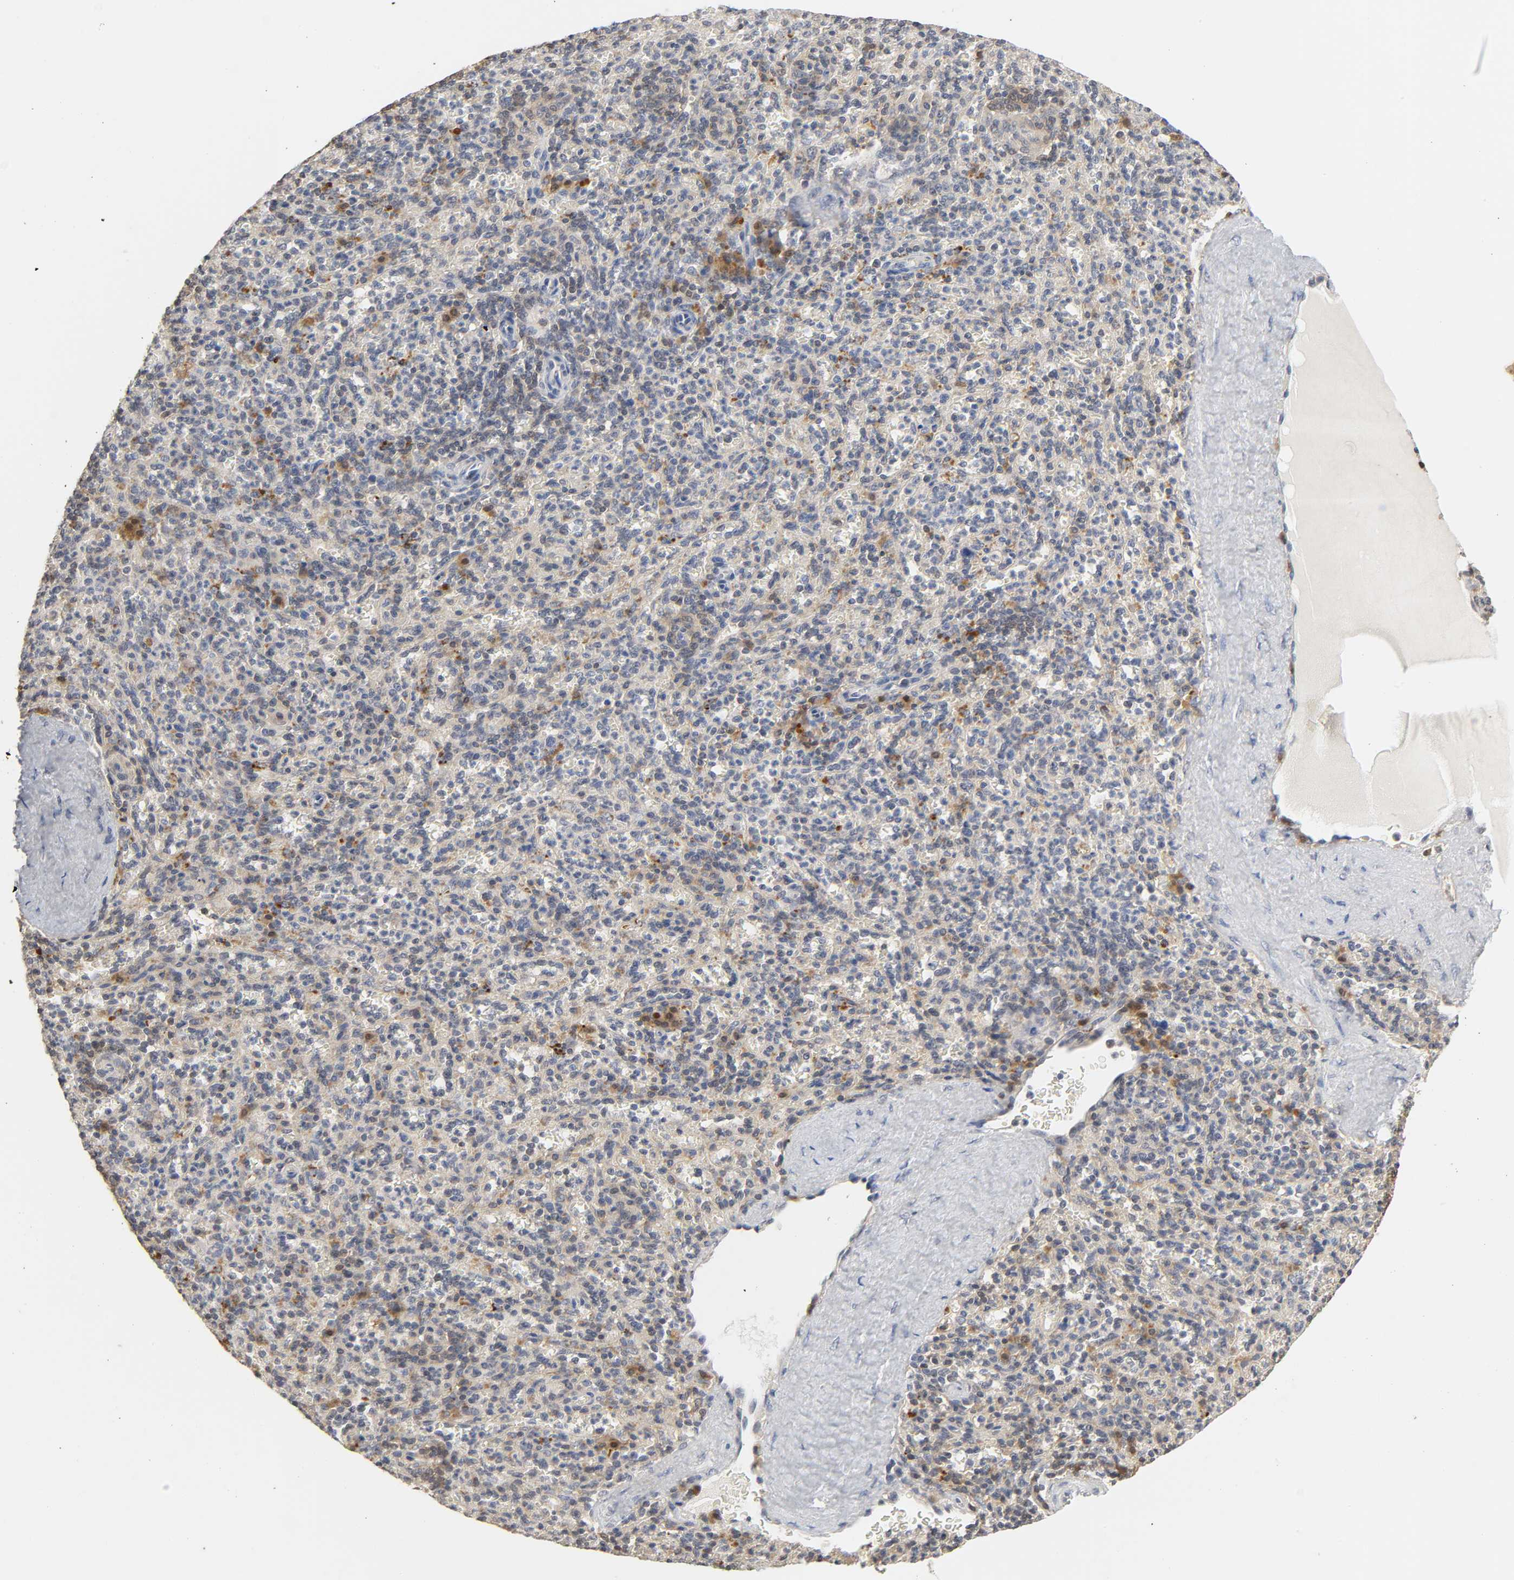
{"staining": {"intensity": "moderate", "quantity": "<25%", "location": "cytoplasmic/membranous"}, "tissue": "spleen", "cell_type": "Cells in red pulp", "image_type": "normal", "snomed": [{"axis": "morphology", "description": "Normal tissue, NOS"}, {"axis": "topography", "description": "Spleen"}], "caption": "Immunohistochemical staining of normal human spleen shows low levels of moderate cytoplasmic/membranous staining in approximately <25% of cells in red pulp.", "gene": "MIF", "patient": {"sex": "male", "age": 36}}